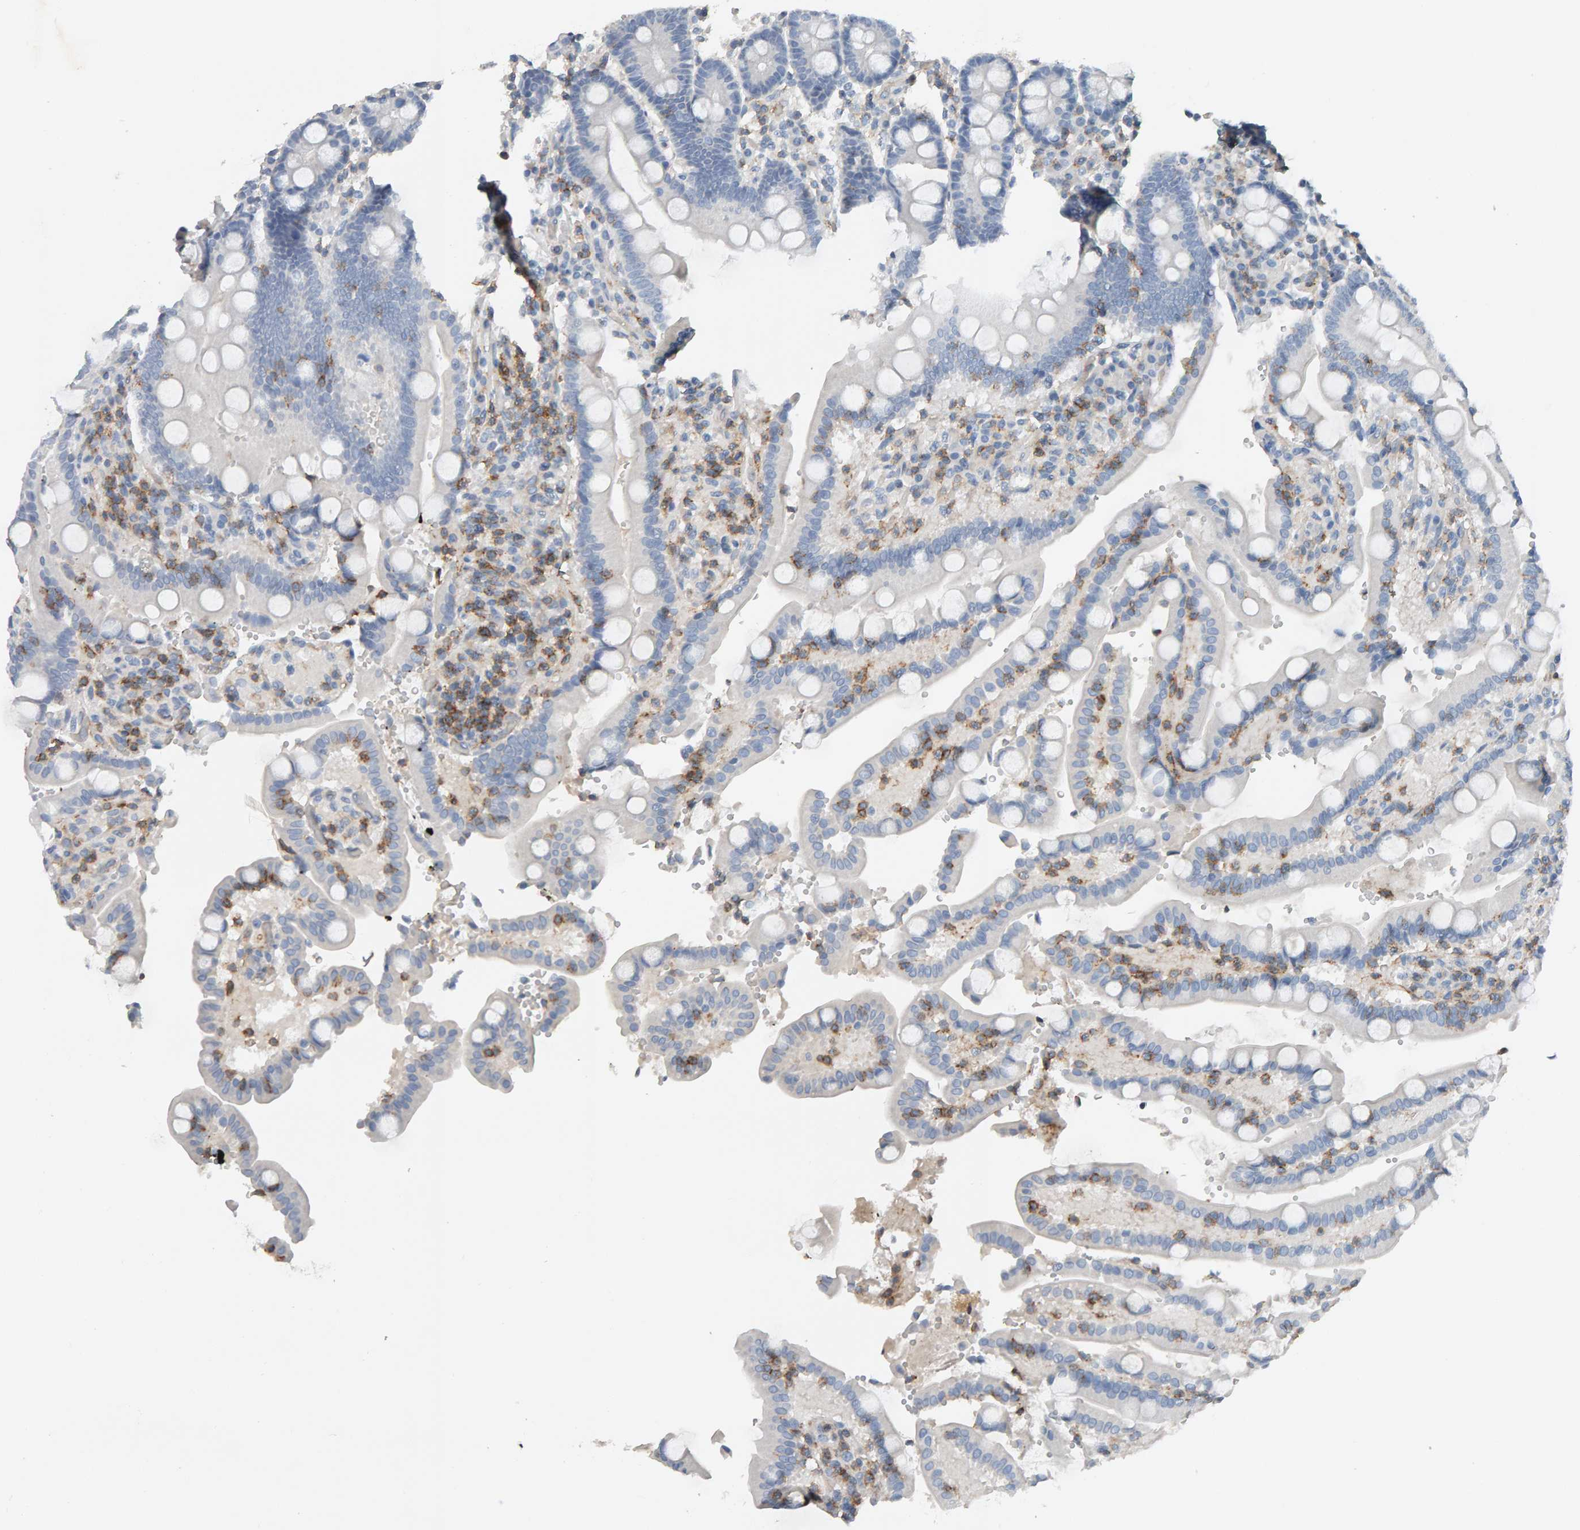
{"staining": {"intensity": "negative", "quantity": "none", "location": "none"}, "tissue": "duodenum", "cell_type": "Glandular cells", "image_type": "normal", "snomed": [{"axis": "morphology", "description": "Normal tissue, NOS"}, {"axis": "topography", "description": "Small intestine, NOS"}], "caption": "DAB immunohistochemical staining of unremarkable duodenum displays no significant staining in glandular cells. The staining is performed using DAB (3,3'-diaminobenzidine) brown chromogen with nuclei counter-stained in using hematoxylin.", "gene": "FYN", "patient": {"sex": "female", "age": 71}}